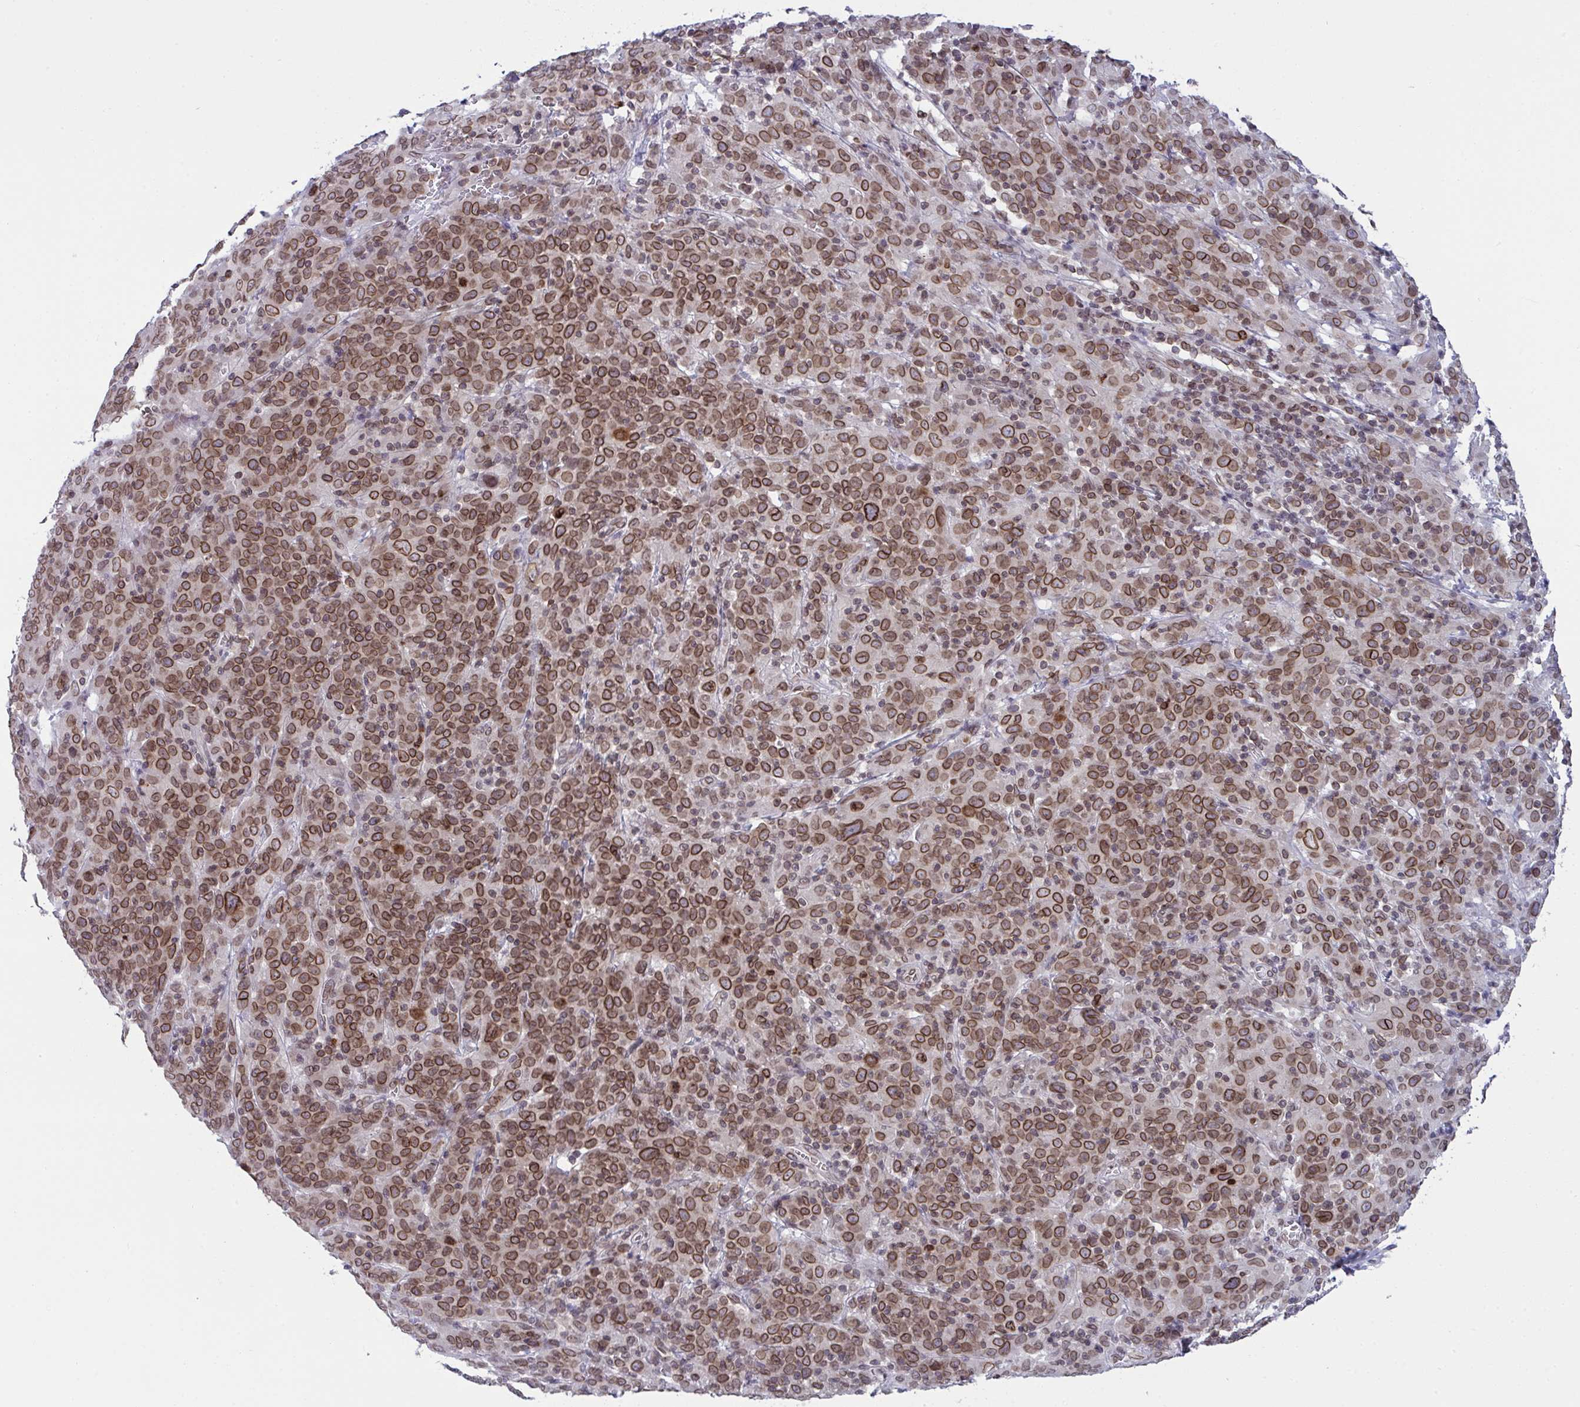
{"staining": {"intensity": "moderate", "quantity": ">75%", "location": "cytoplasmic/membranous,nuclear"}, "tissue": "cervical cancer", "cell_type": "Tumor cells", "image_type": "cancer", "snomed": [{"axis": "morphology", "description": "Squamous cell carcinoma, NOS"}, {"axis": "topography", "description": "Cervix"}], "caption": "Immunohistochemistry of human cervical squamous cell carcinoma reveals medium levels of moderate cytoplasmic/membranous and nuclear expression in approximately >75% of tumor cells.", "gene": "RANBP2", "patient": {"sex": "female", "age": 67}}